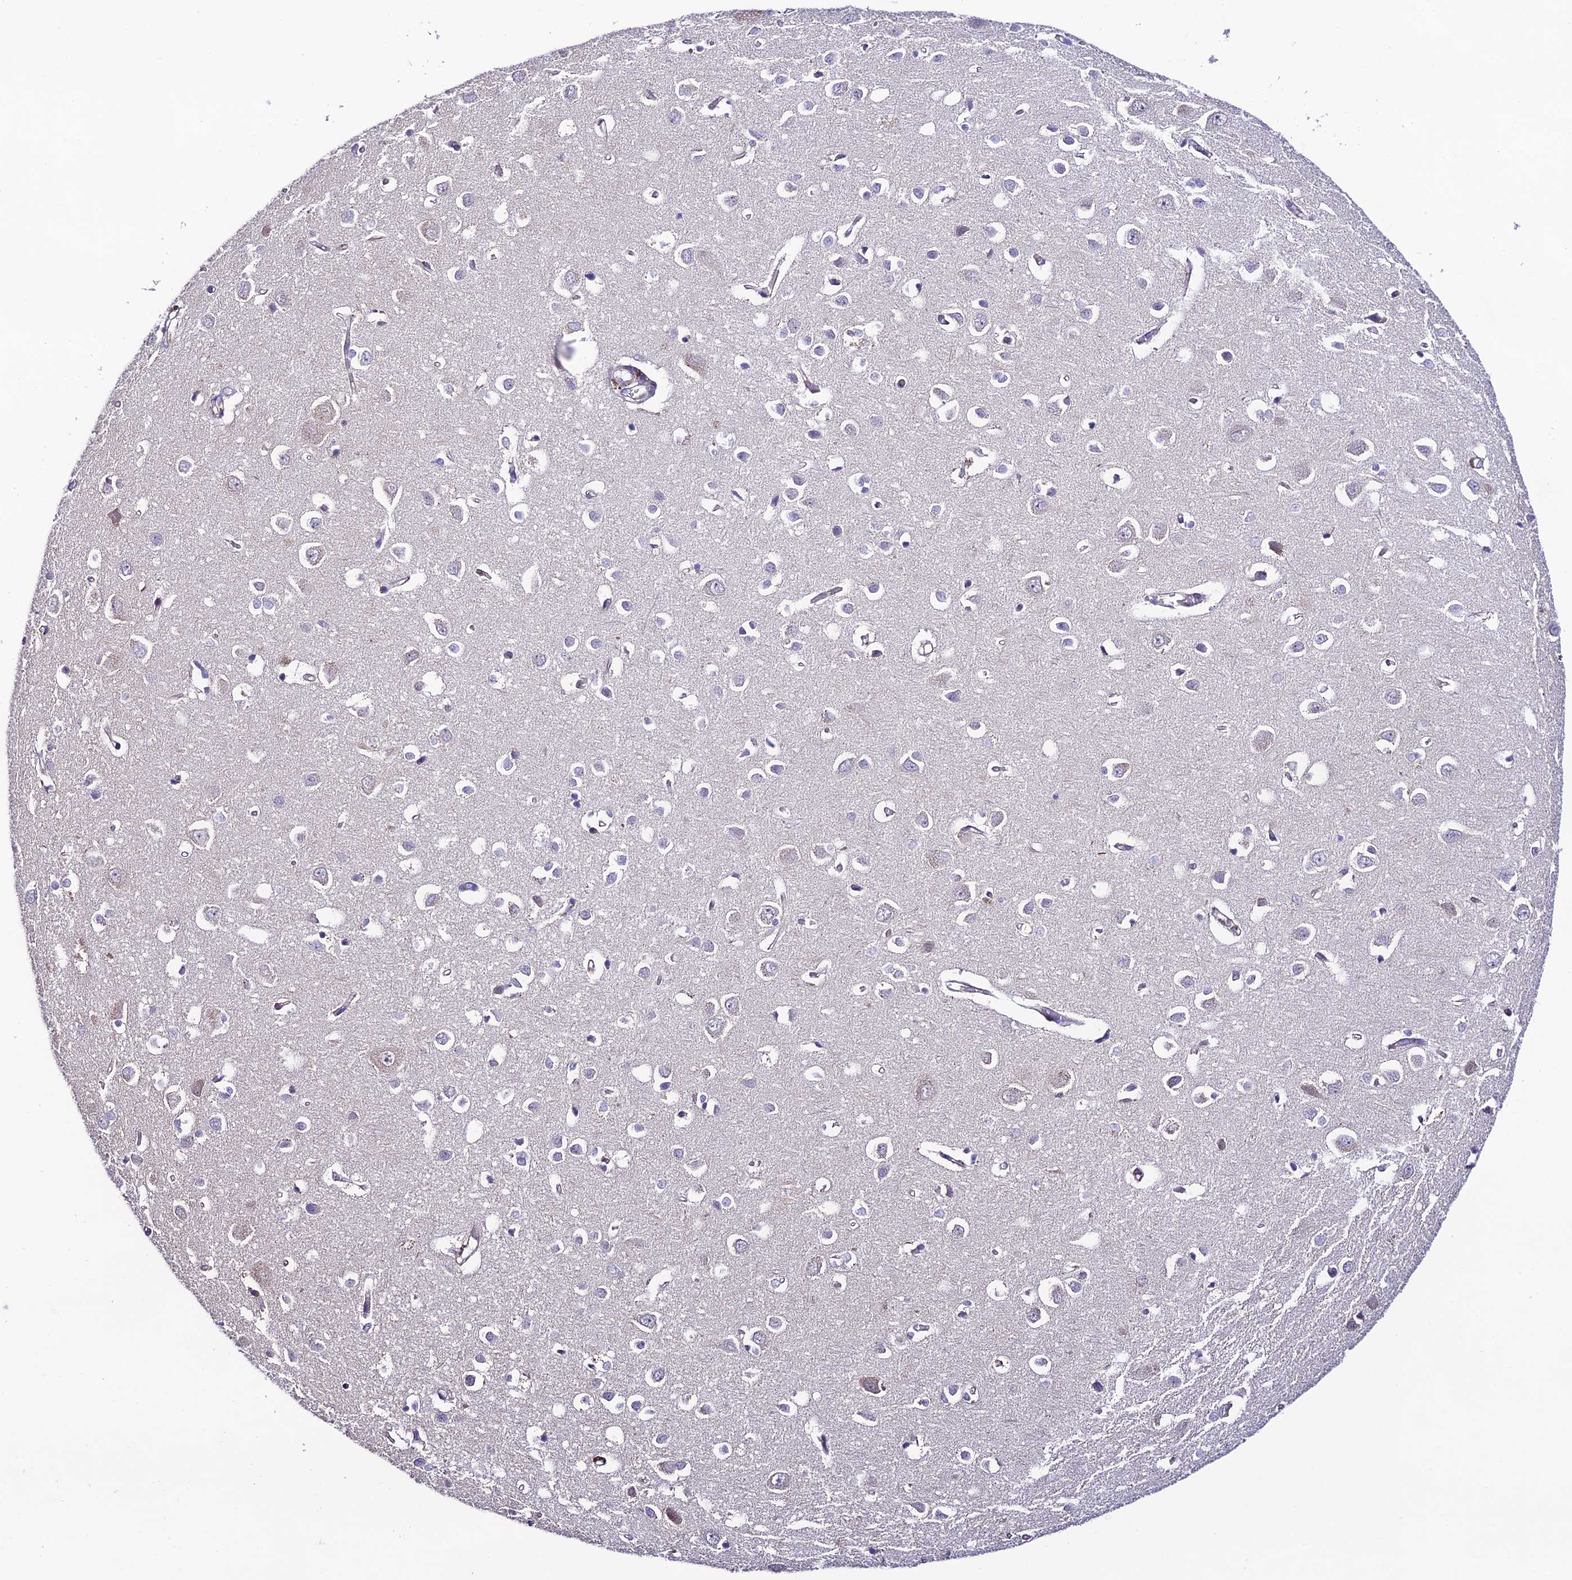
{"staining": {"intensity": "negative", "quantity": "none", "location": "none"}, "tissue": "cerebral cortex", "cell_type": "Endothelial cells", "image_type": "normal", "snomed": [{"axis": "morphology", "description": "Normal tissue, NOS"}, {"axis": "topography", "description": "Cerebral cortex"}], "caption": "IHC micrograph of benign cerebral cortex: human cerebral cortex stained with DAB displays no significant protein staining in endothelial cells.", "gene": "BRME1", "patient": {"sex": "female", "age": 64}}